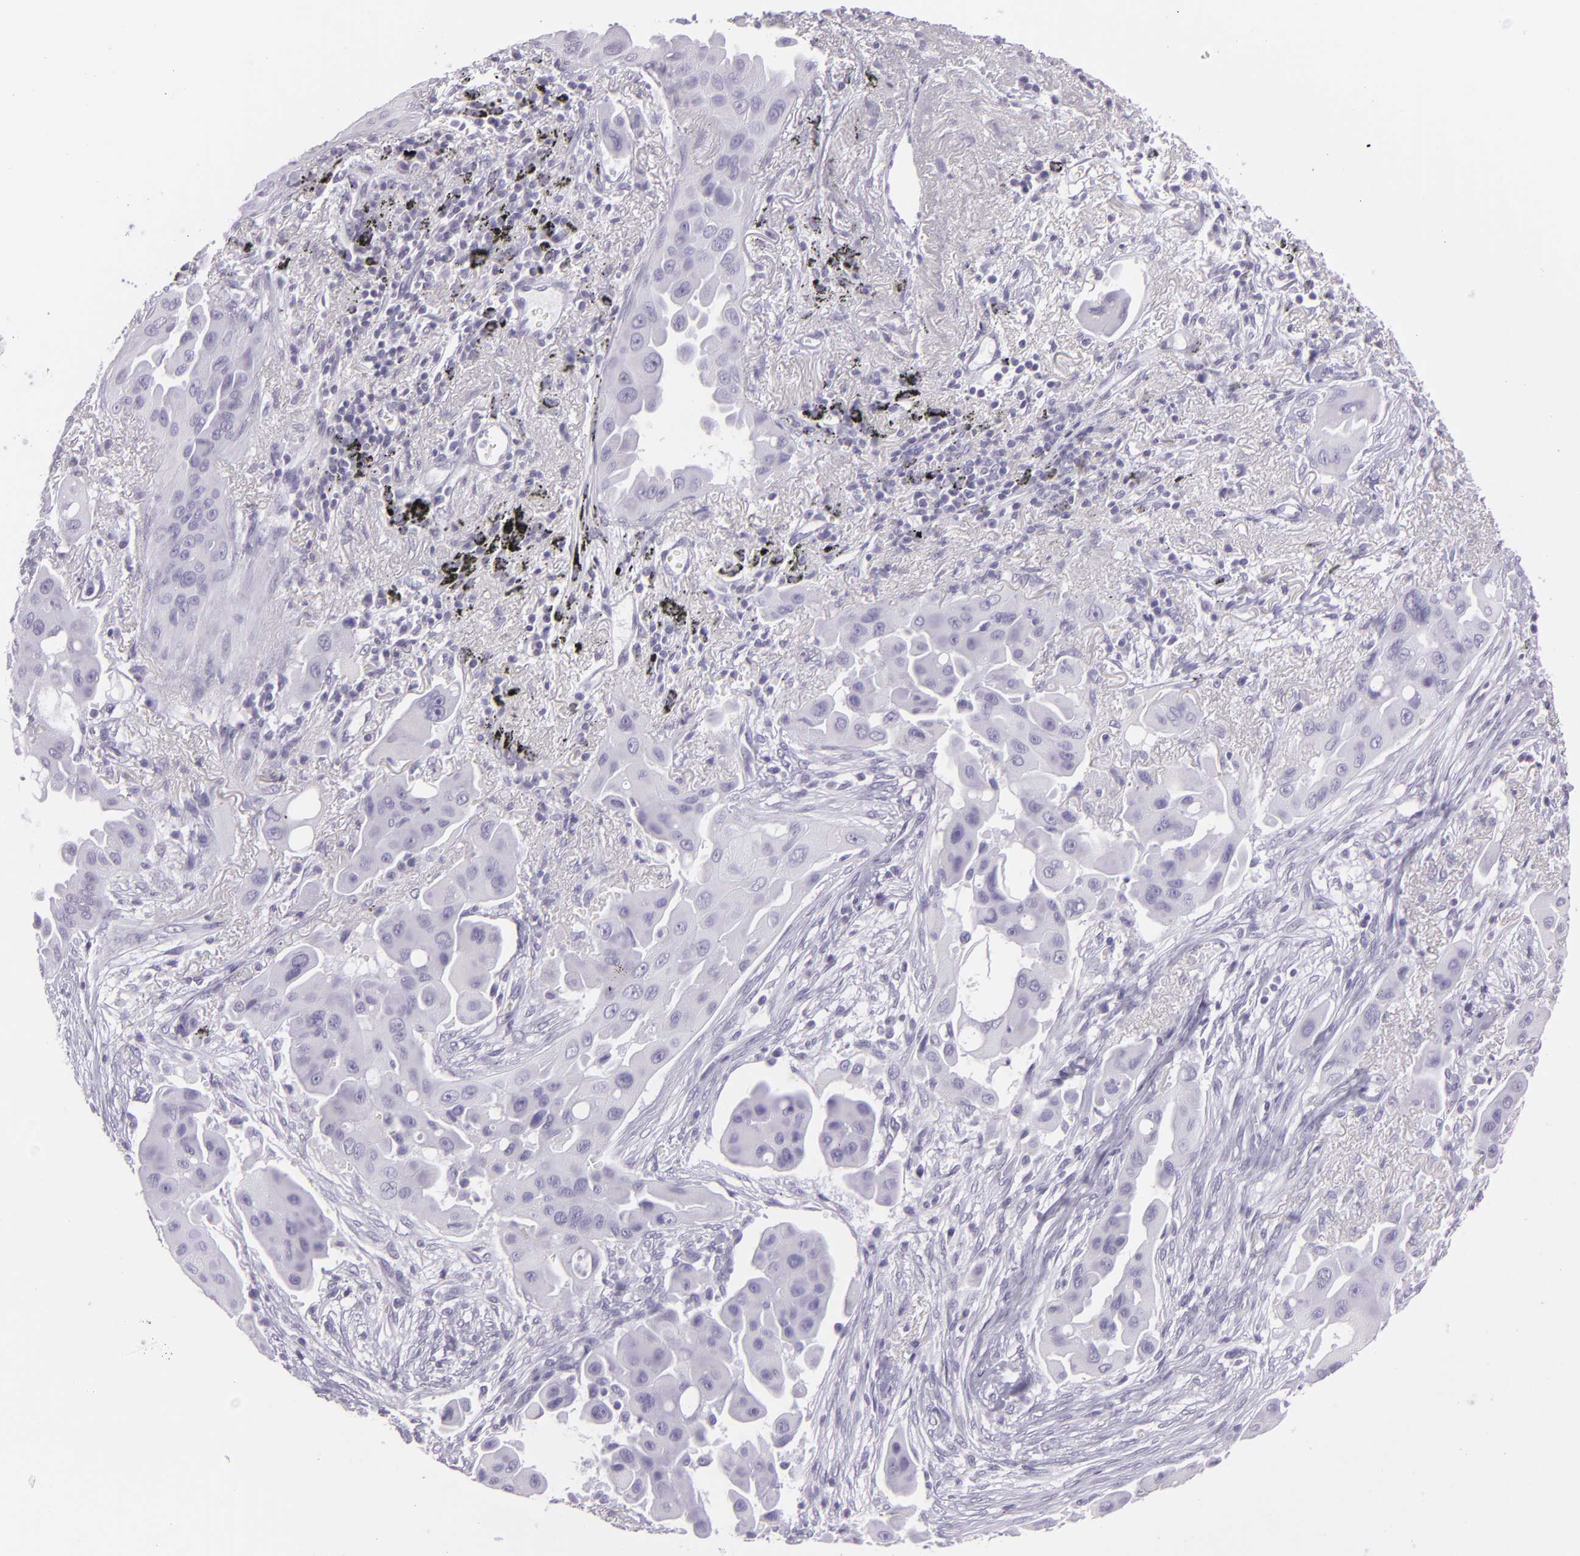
{"staining": {"intensity": "negative", "quantity": "none", "location": "none"}, "tissue": "lung cancer", "cell_type": "Tumor cells", "image_type": "cancer", "snomed": [{"axis": "morphology", "description": "Adenocarcinoma, NOS"}, {"axis": "topography", "description": "Lung"}], "caption": "High magnification brightfield microscopy of lung cancer (adenocarcinoma) stained with DAB (brown) and counterstained with hematoxylin (blue): tumor cells show no significant positivity.", "gene": "MUC6", "patient": {"sex": "male", "age": 68}}